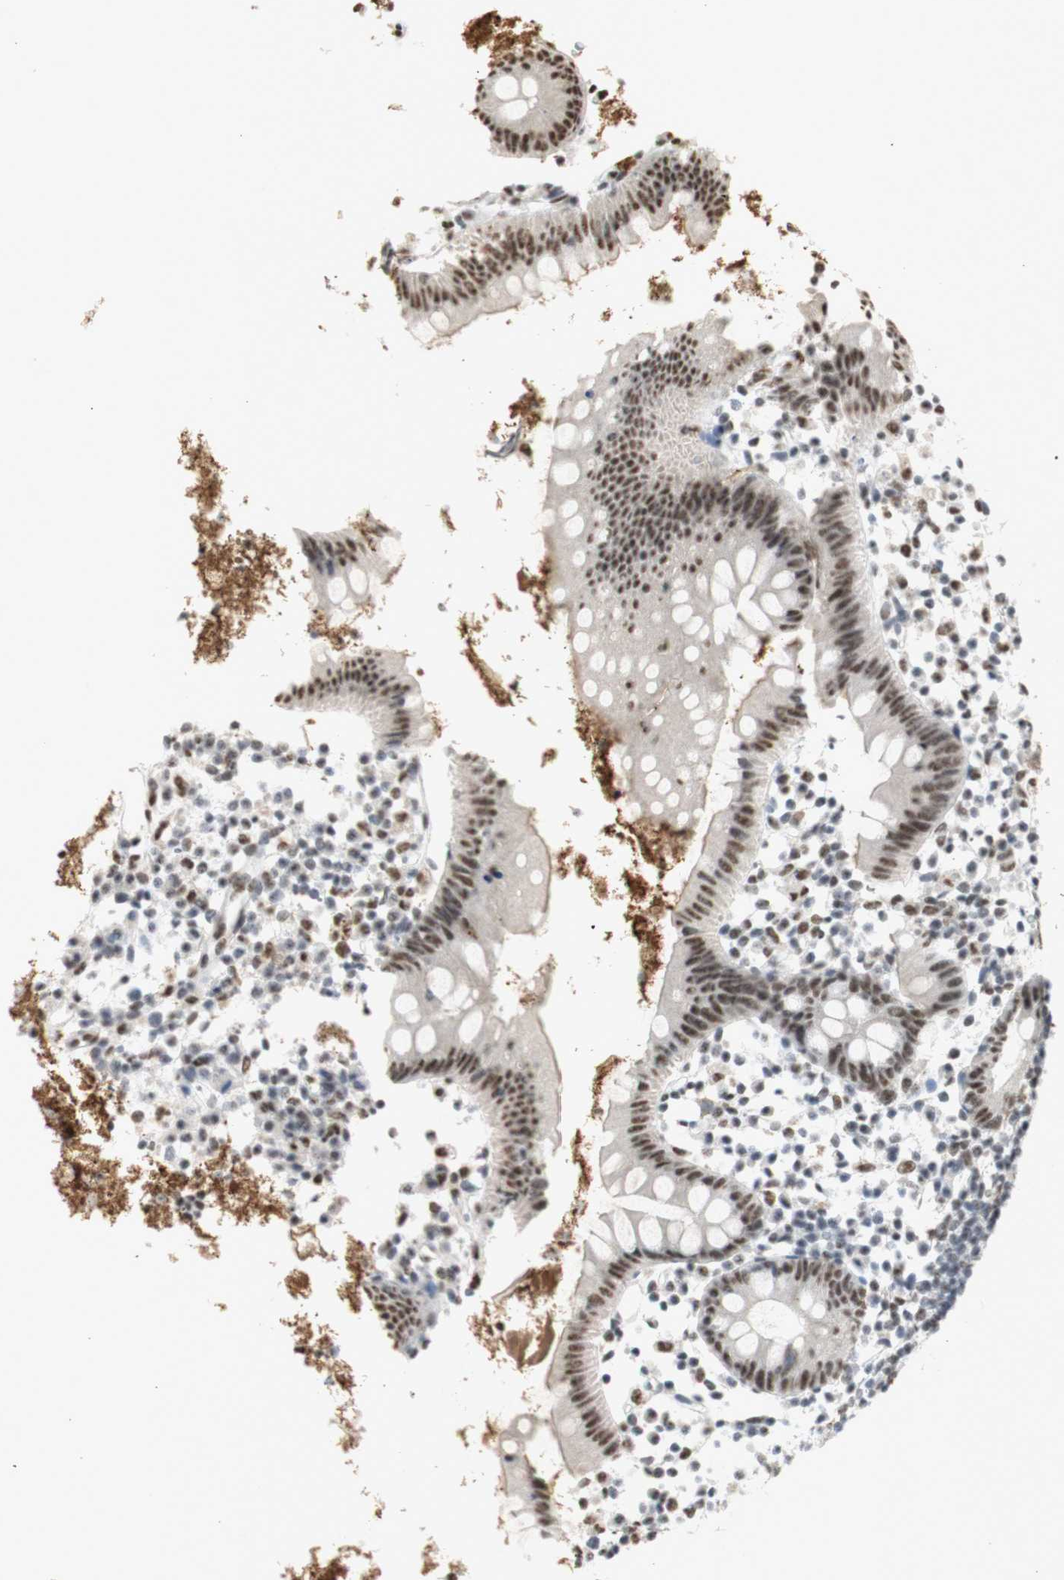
{"staining": {"intensity": "moderate", "quantity": ">75%", "location": "nuclear"}, "tissue": "appendix", "cell_type": "Glandular cells", "image_type": "normal", "snomed": [{"axis": "morphology", "description": "Normal tissue, NOS"}, {"axis": "topography", "description": "Appendix"}], "caption": "A brown stain labels moderate nuclear staining of a protein in glandular cells of normal appendix. The protein is shown in brown color, while the nuclei are stained blue.", "gene": "SNRPB", "patient": {"sex": "female", "age": 20}}